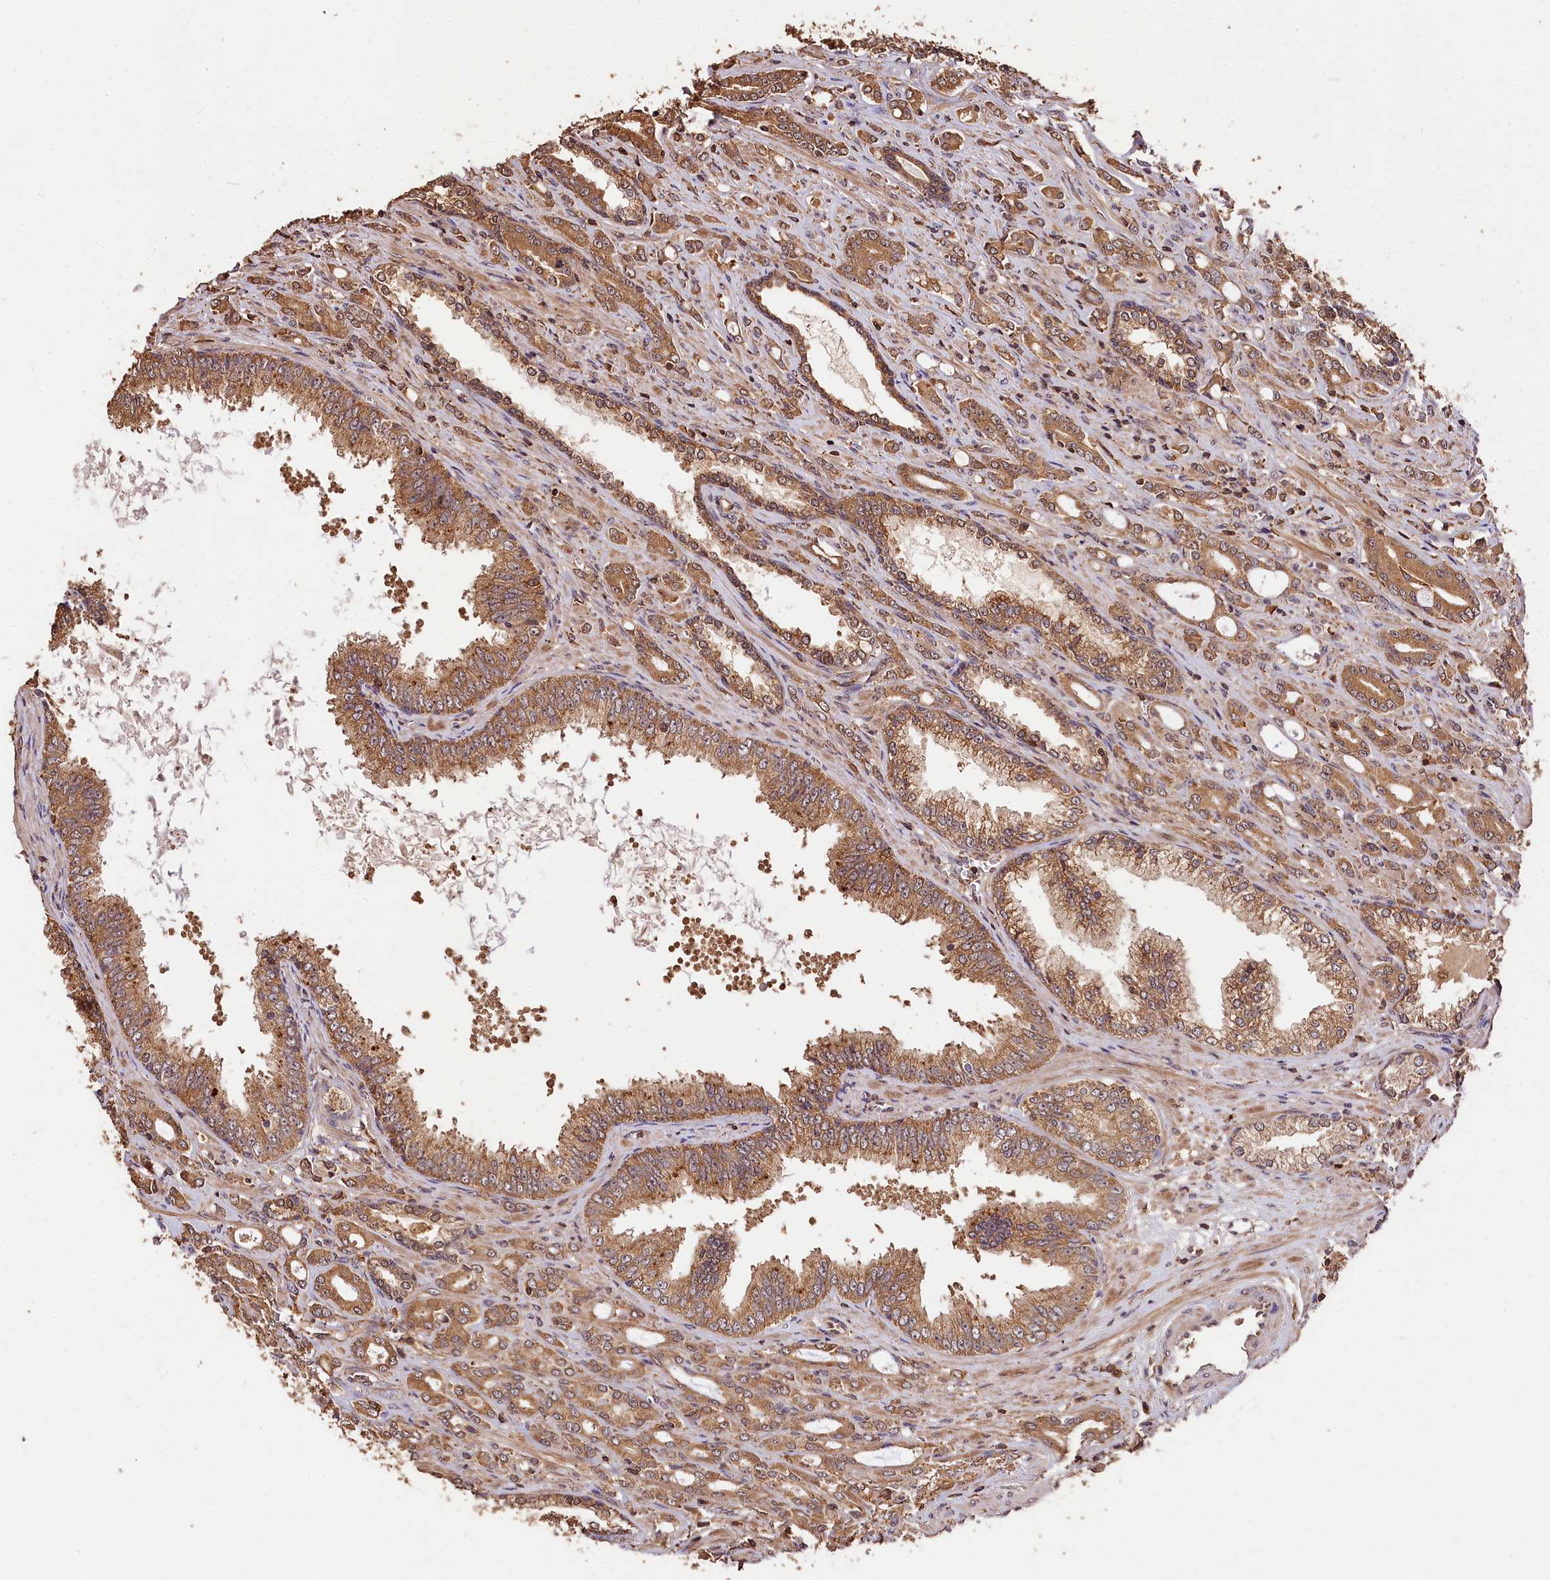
{"staining": {"intensity": "moderate", "quantity": ">75%", "location": "cytoplasmic/membranous"}, "tissue": "prostate cancer", "cell_type": "Tumor cells", "image_type": "cancer", "snomed": [{"axis": "morphology", "description": "Adenocarcinoma, High grade"}, {"axis": "topography", "description": "Prostate"}], "caption": "Immunohistochemistry (IHC) micrograph of prostate high-grade adenocarcinoma stained for a protein (brown), which exhibits medium levels of moderate cytoplasmic/membranous staining in approximately >75% of tumor cells.", "gene": "KPTN", "patient": {"sex": "male", "age": 72}}